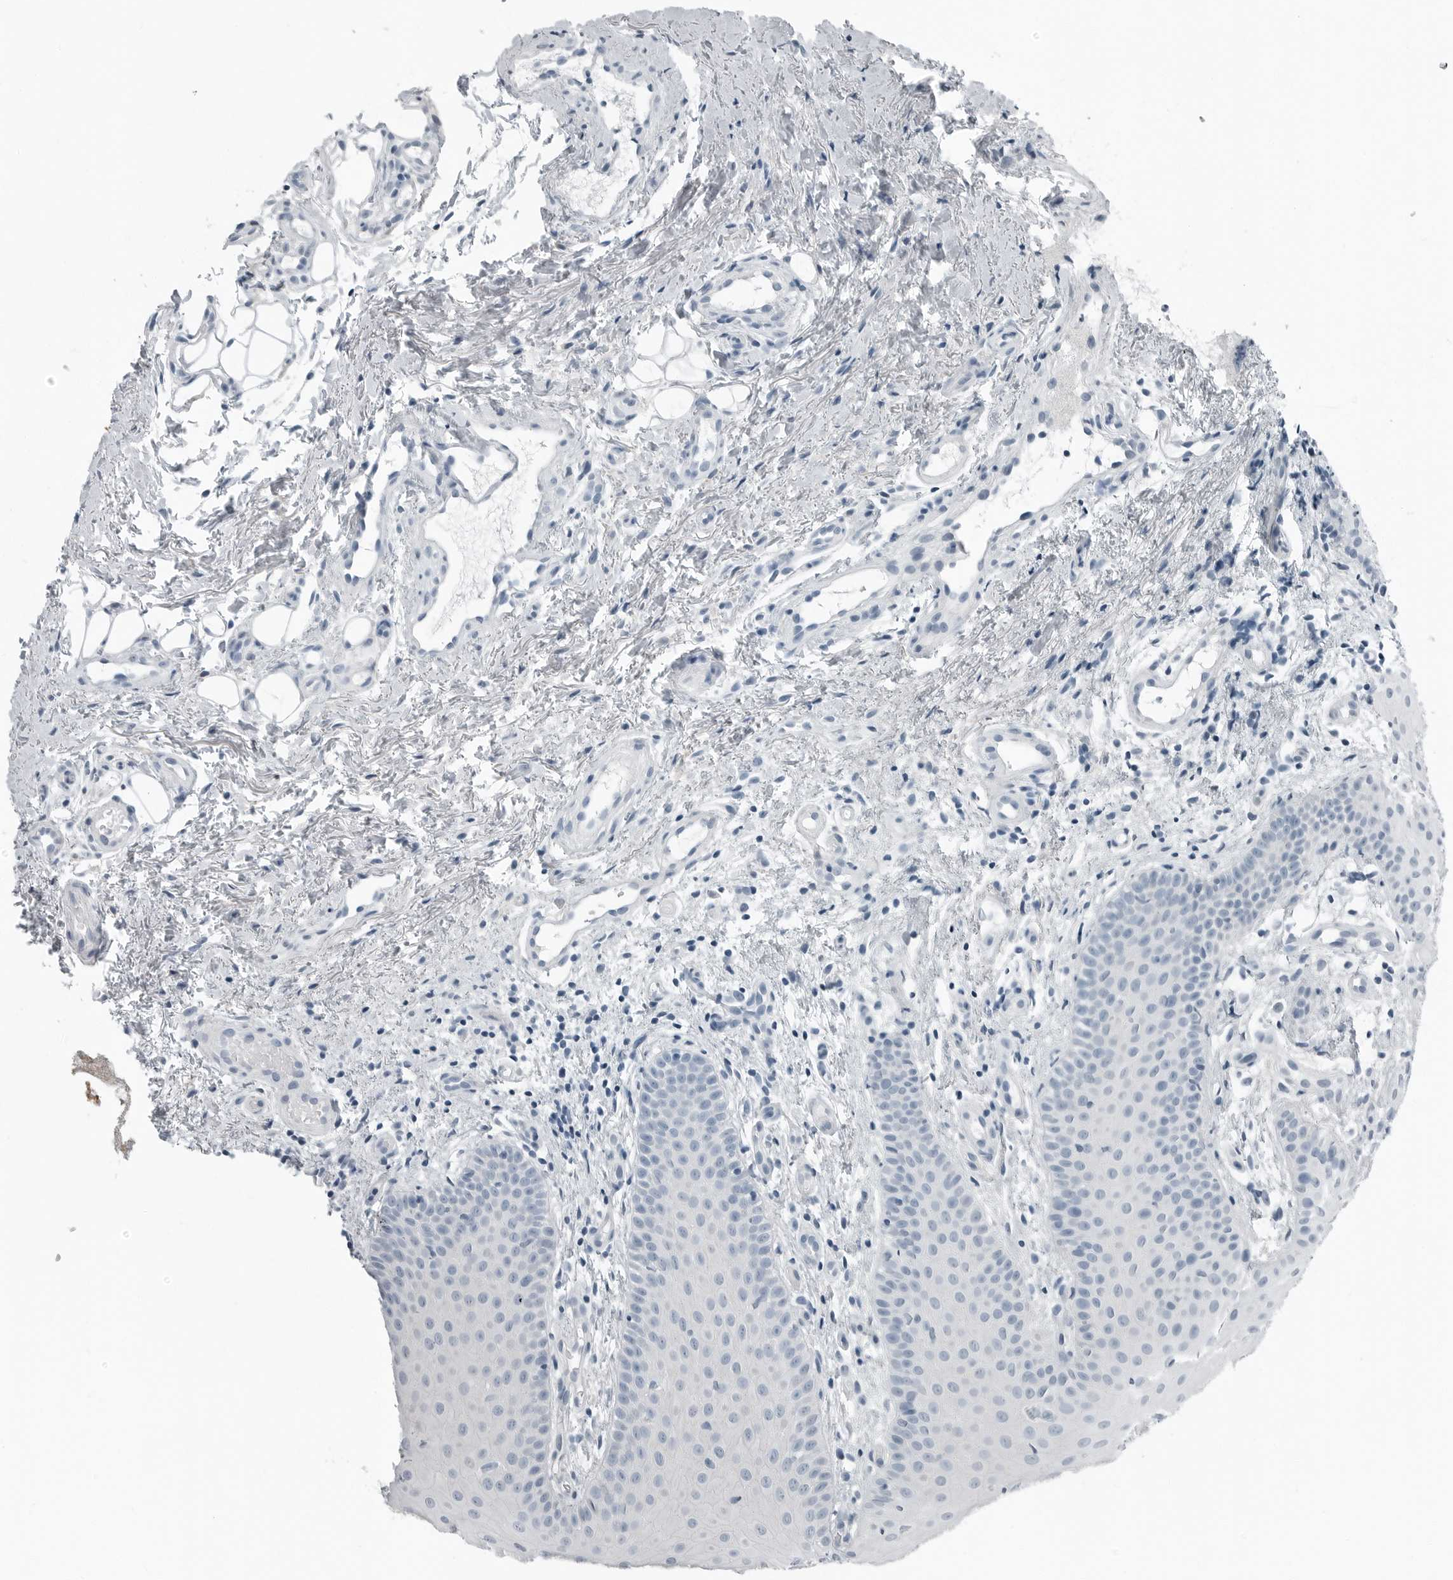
{"staining": {"intensity": "negative", "quantity": "none", "location": "none"}, "tissue": "oral mucosa", "cell_type": "Squamous epithelial cells", "image_type": "normal", "snomed": [{"axis": "morphology", "description": "Normal tissue, NOS"}, {"axis": "topography", "description": "Oral tissue"}], "caption": "A high-resolution image shows IHC staining of normal oral mucosa, which shows no significant staining in squamous epithelial cells. (DAB (3,3'-diaminobenzidine) immunohistochemistry, high magnification).", "gene": "ZPBP2", "patient": {"sex": "male", "age": 60}}